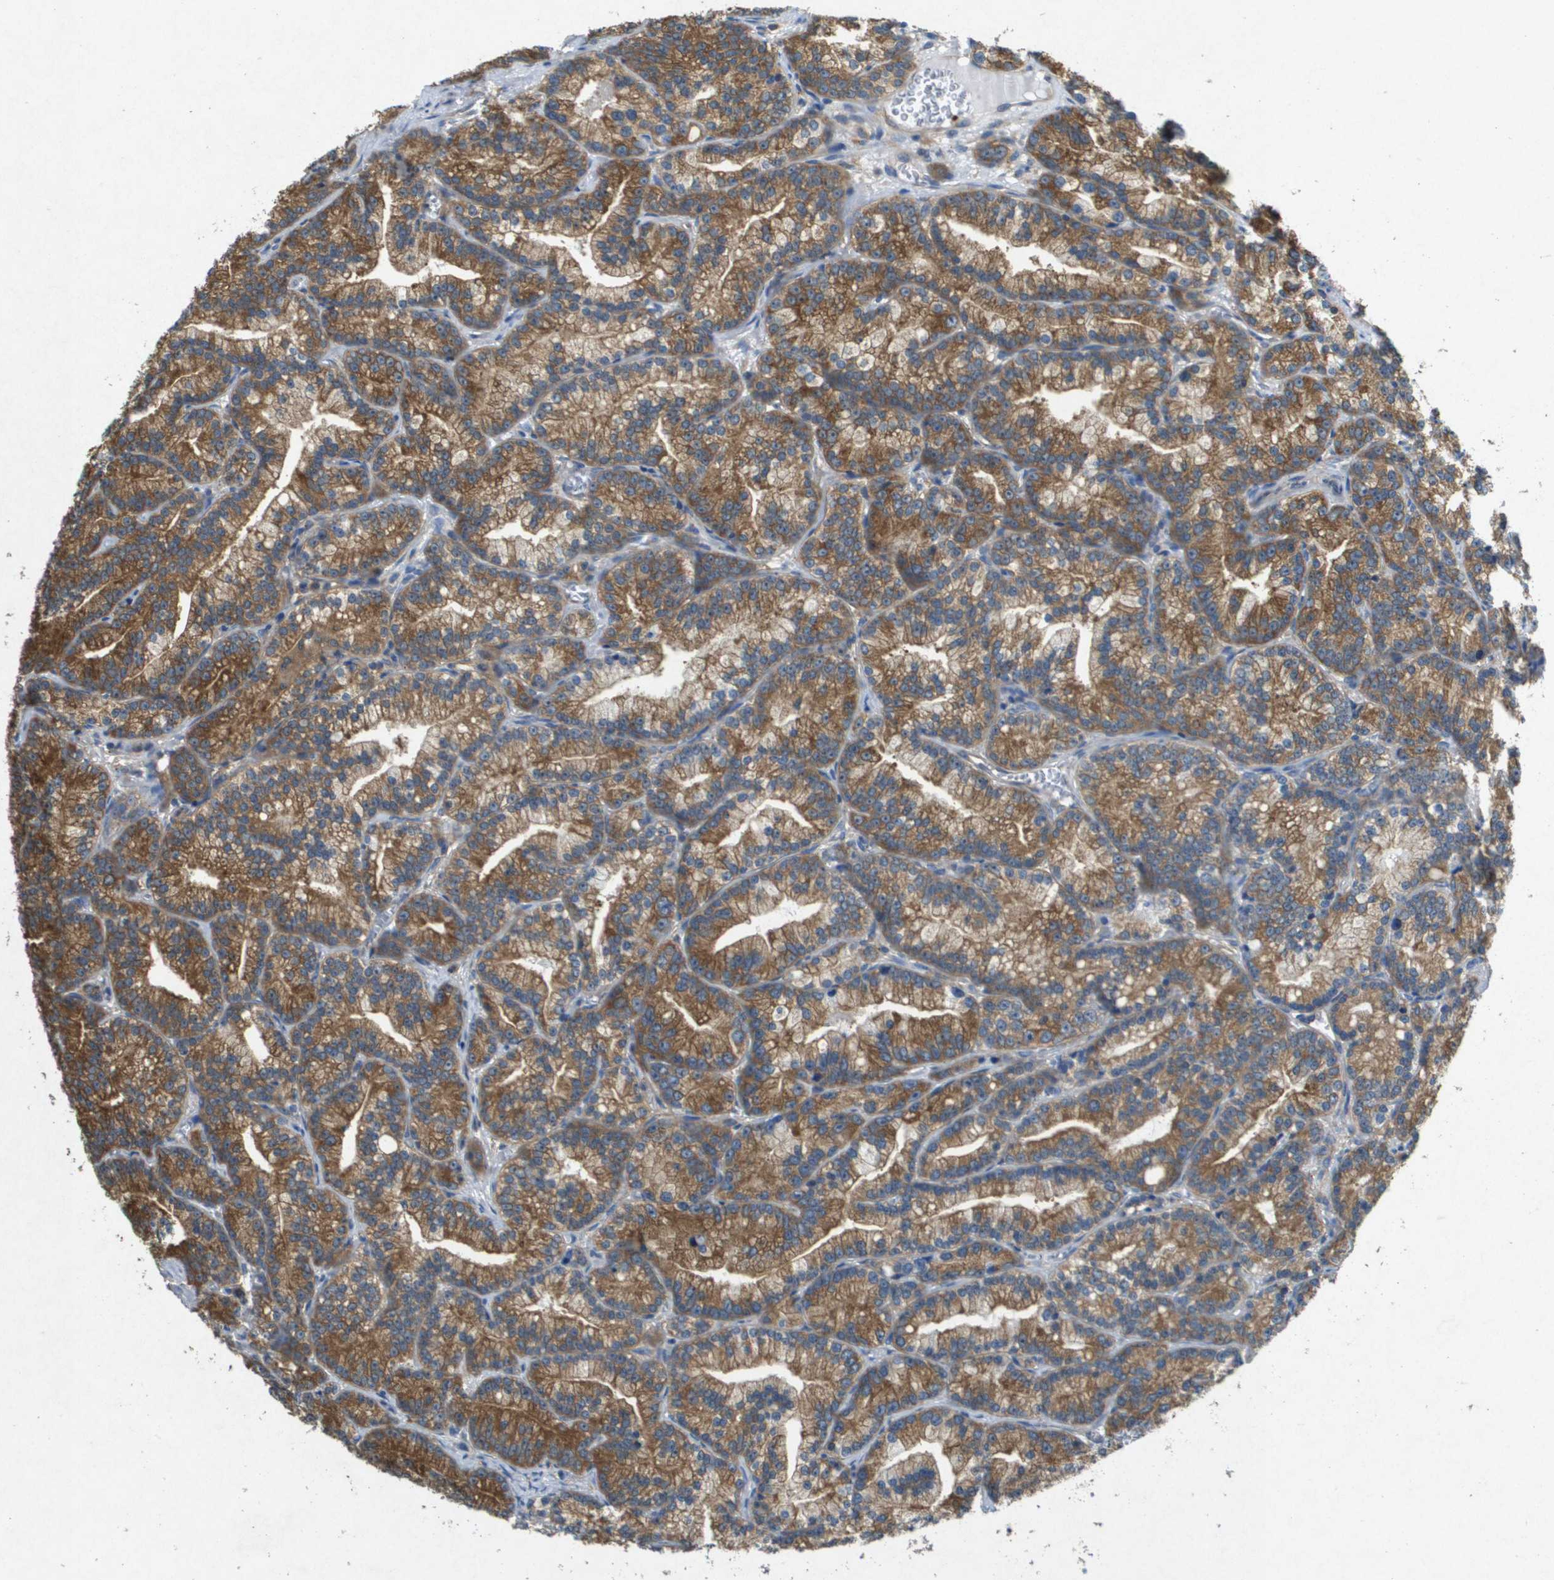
{"staining": {"intensity": "moderate", "quantity": ">75%", "location": "cytoplasmic/membranous"}, "tissue": "prostate cancer", "cell_type": "Tumor cells", "image_type": "cancer", "snomed": [{"axis": "morphology", "description": "Adenocarcinoma, Low grade"}, {"axis": "topography", "description": "Prostate"}], "caption": "DAB immunohistochemical staining of human adenocarcinoma (low-grade) (prostate) exhibits moderate cytoplasmic/membranous protein positivity in about >75% of tumor cells. (IHC, brightfield microscopy, high magnification).", "gene": "PTPRT", "patient": {"sex": "male", "age": 89}}